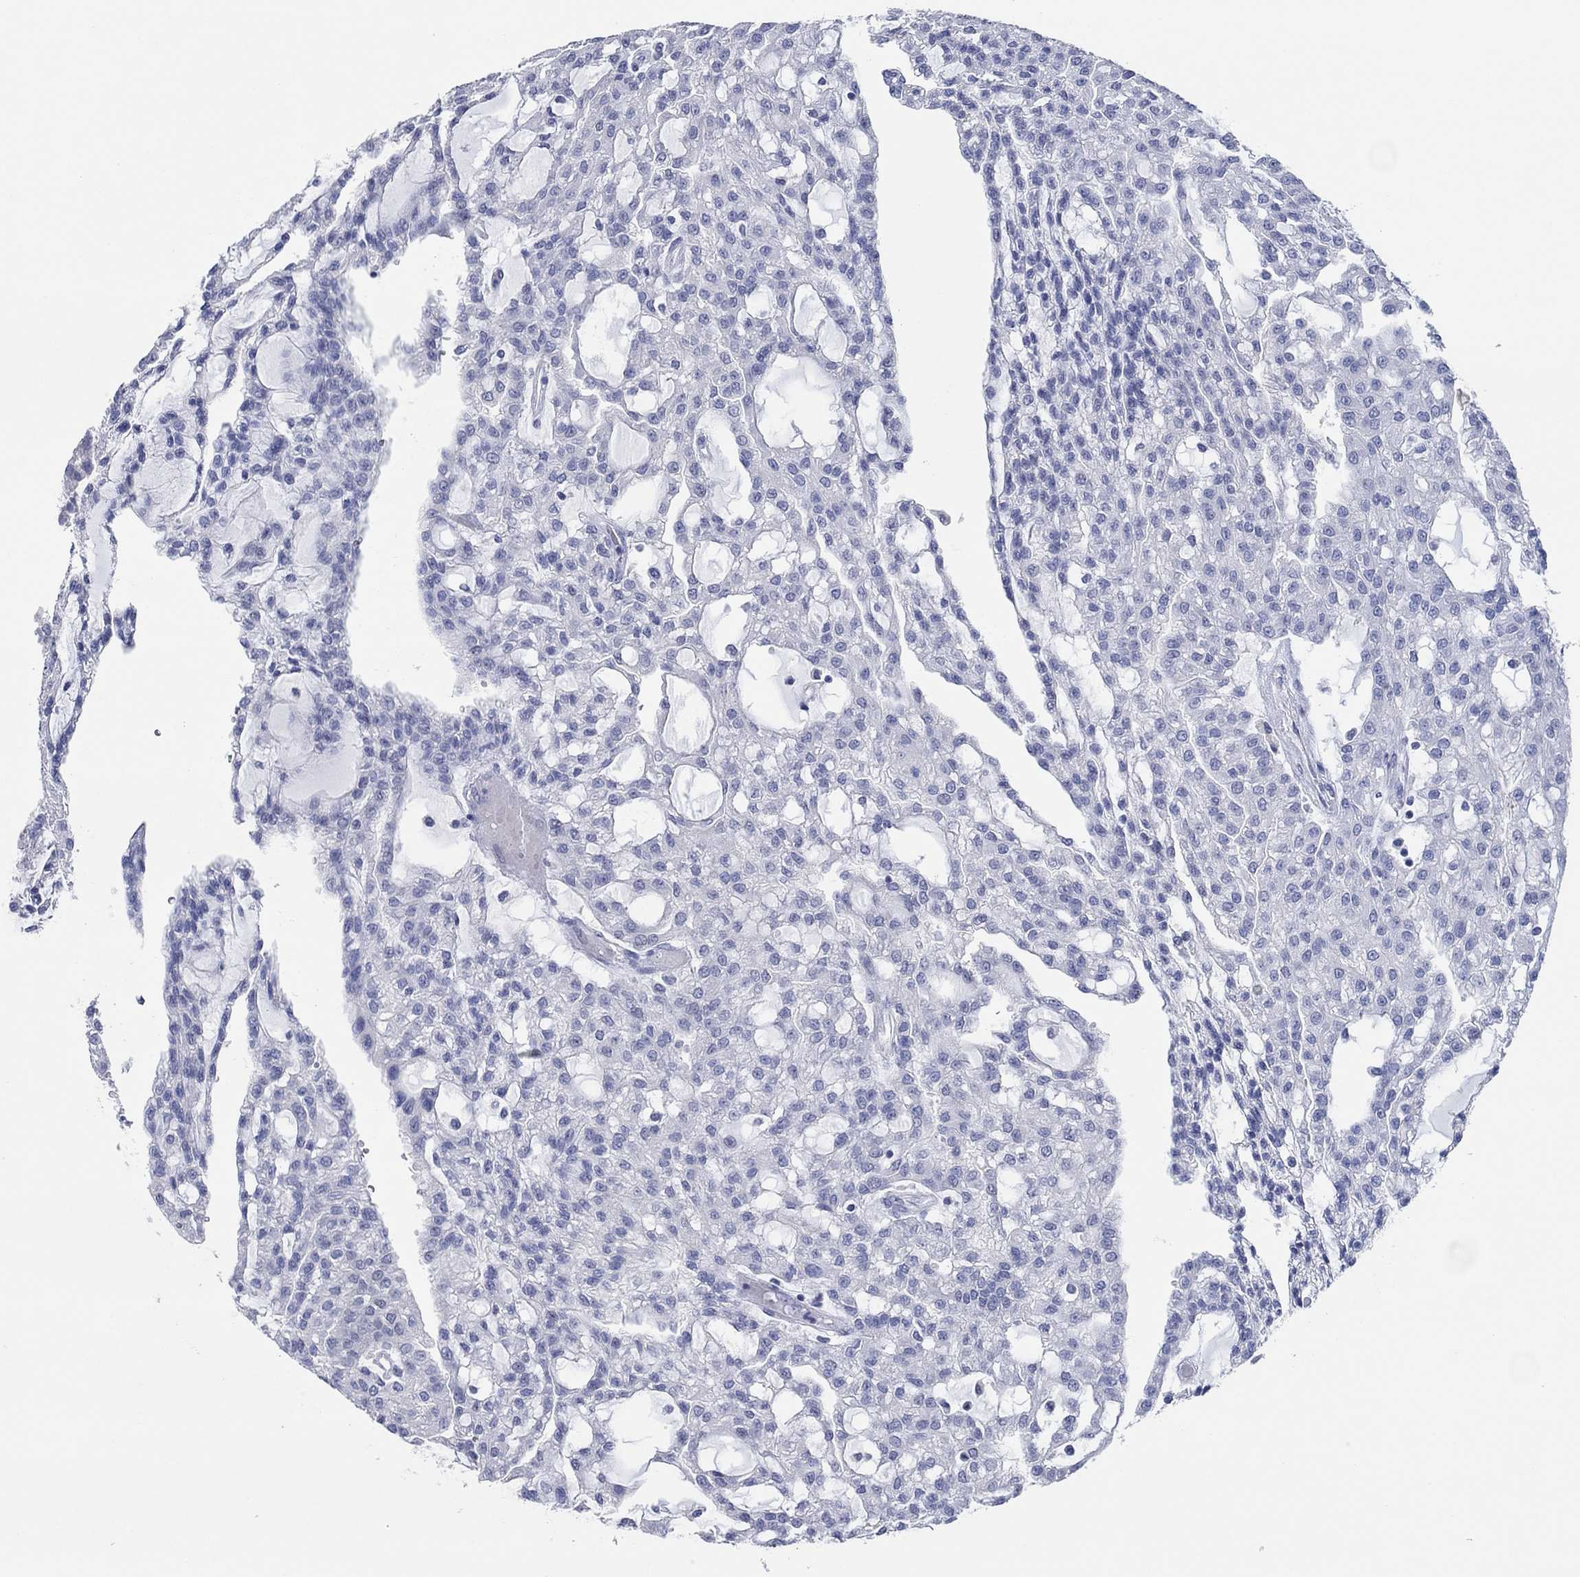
{"staining": {"intensity": "negative", "quantity": "none", "location": "none"}, "tissue": "renal cancer", "cell_type": "Tumor cells", "image_type": "cancer", "snomed": [{"axis": "morphology", "description": "Adenocarcinoma, NOS"}, {"axis": "topography", "description": "Kidney"}], "caption": "Tumor cells are negative for protein expression in human renal adenocarcinoma. The staining is performed using DAB brown chromogen with nuclei counter-stained in using hematoxylin.", "gene": "POU5F1", "patient": {"sex": "male", "age": 63}}